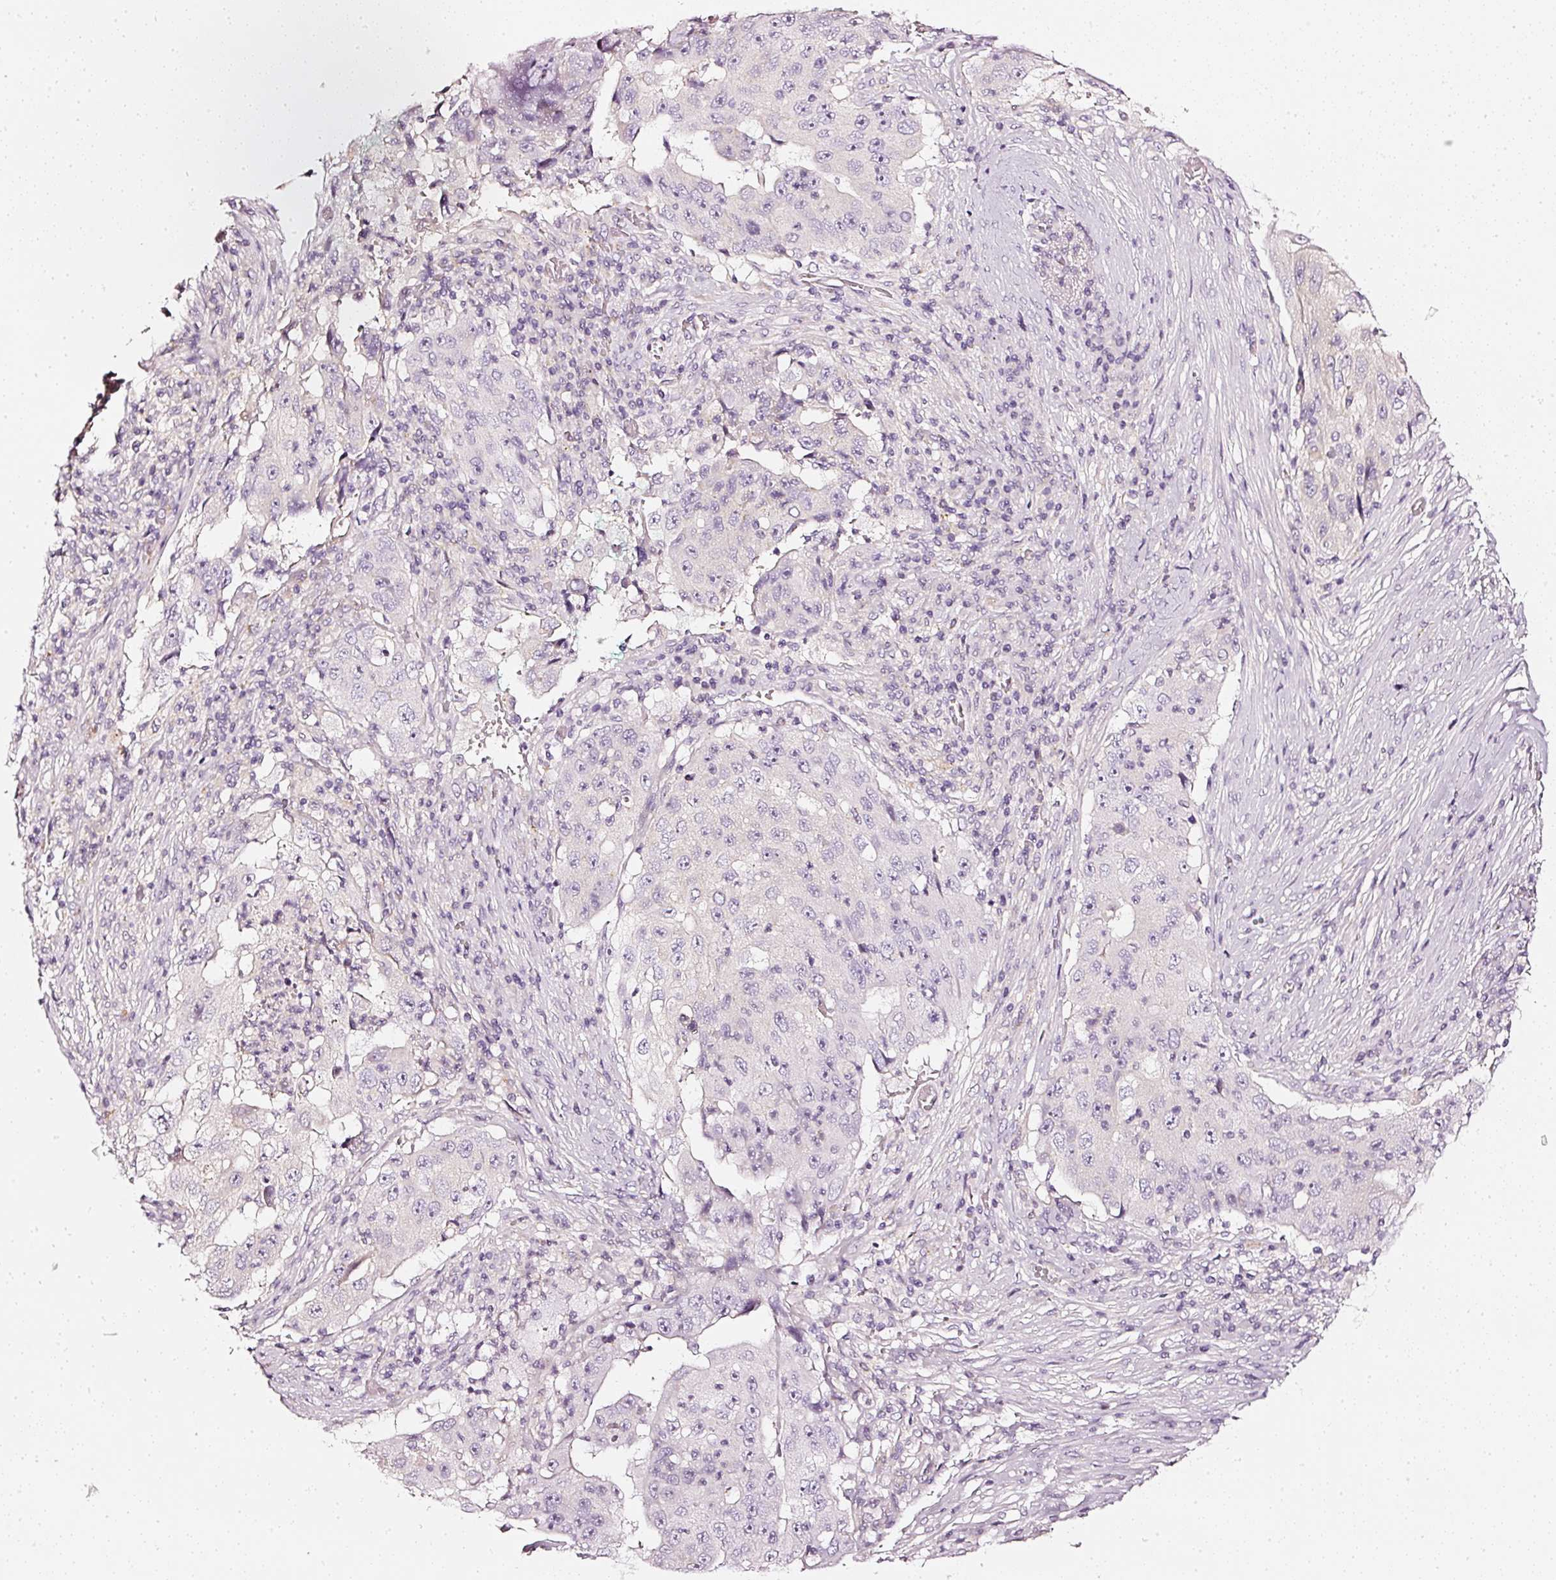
{"staining": {"intensity": "negative", "quantity": "none", "location": "none"}, "tissue": "lung cancer", "cell_type": "Tumor cells", "image_type": "cancer", "snomed": [{"axis": "morphology", "description": "Squamous cell carcinoma, NOS"}, {"axis": "topography", "description": "Lung"}], "caption": "This is a photomicrograph of immunohistochemistry staining of lung cancer, which shows no positivity in tumor cells.", "gene": "CNP", "patient": {"sex": "male", "age": 64}}